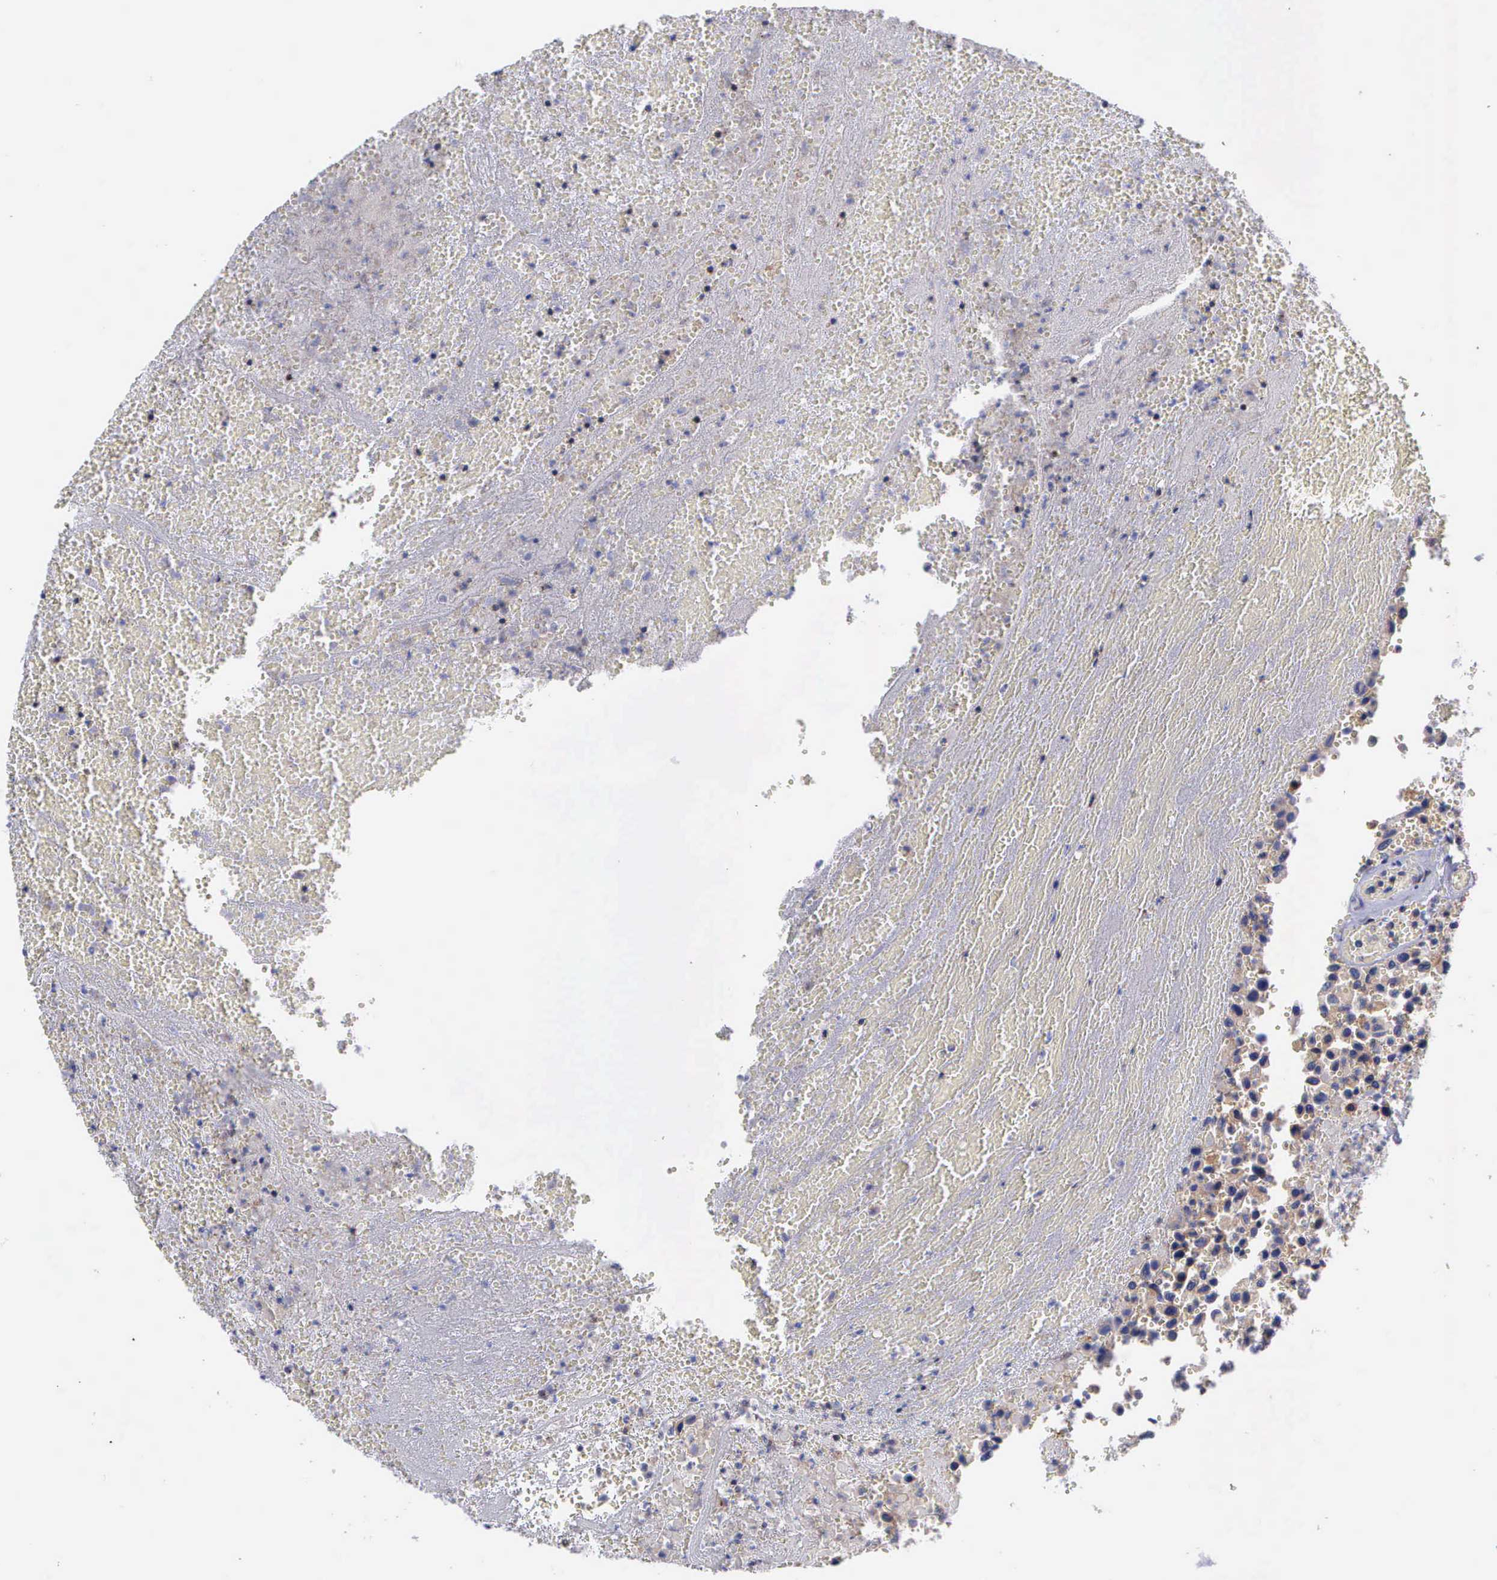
{"staining": {"intensity": "negative", "quantity": "none", "location": "none"}, "tissue": "urothelial cancer", "cell_type": "Tumor cells", "image_type": "cancer", "snomed": [{"axis": "morphology", "description": "Urothelial carcinoma, High grade"}, {"axis": "topography", "description": "Urinary bladder"}], "caption": "An image of human urothelial cancer is negative for staining in tumor cells. (DAB (3,3'-diaminobenzidine) immunohistochemistry (IHC) with hematoxylin counter stain).", "gene": "MICAL3", "patient": {"sex": "male", "age": 66}}